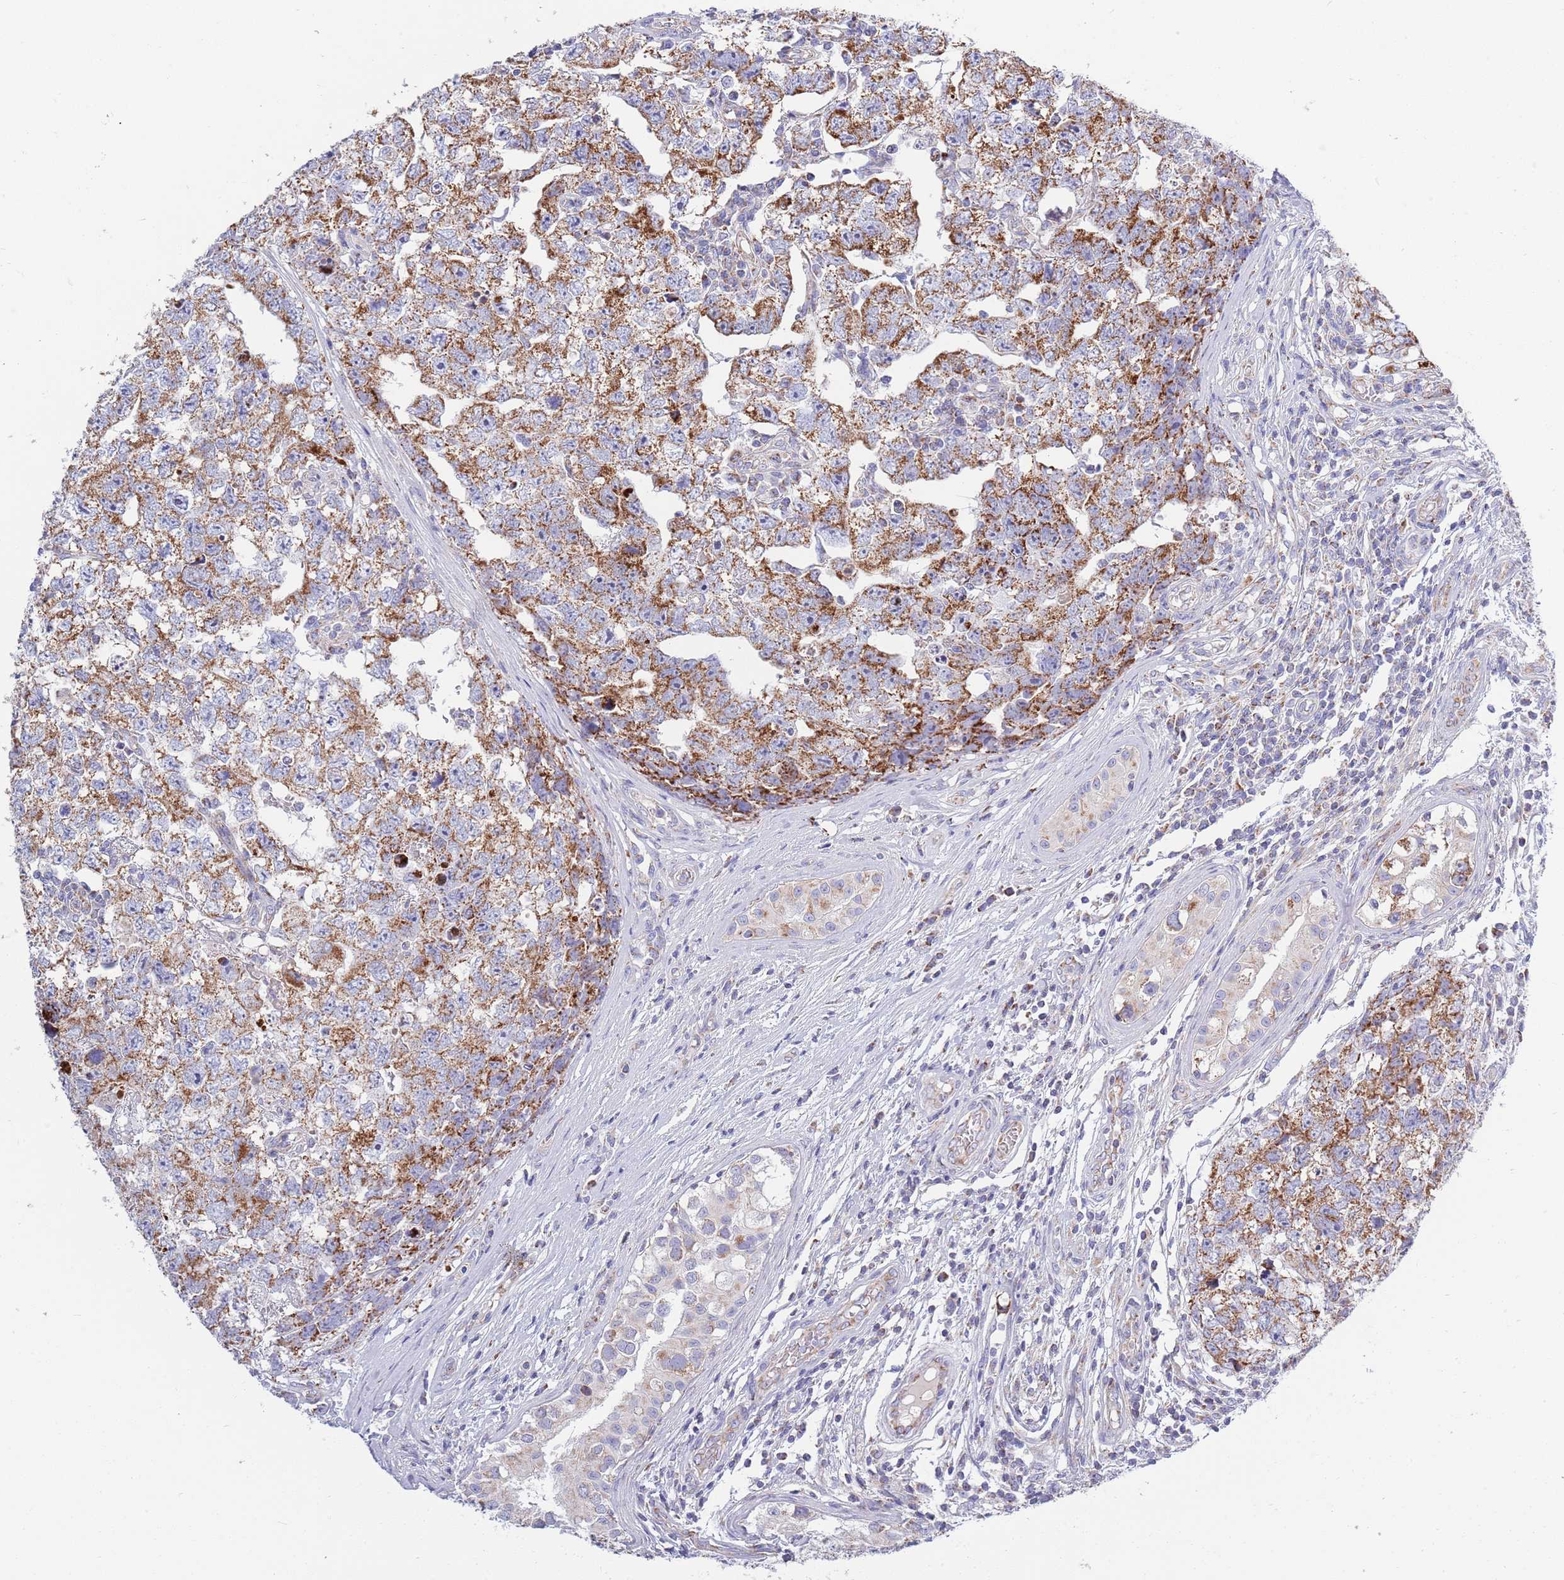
{"staining": {"intensity": "moderate", "quantity": ">75%", "location": "cytoplasmic/membranous"}, "tissue": "testis cancer", "cell_type": "Tumor cells", "image_type": "cancer", "snomed": [{"axis": "morphology", "description": "Carcinoma, Embryonal, NOS"}, {"axis": "topography", "description": "Testis"}], "caption": "Testis embryonal carcinoma tissue demonstrates moderate cytoplasmic/membranous staining in about >75% of tumor cells, visualized by immunohistochemistry.", "gene": "EMC8", "patient": {"sex": "male", "age": 22}}